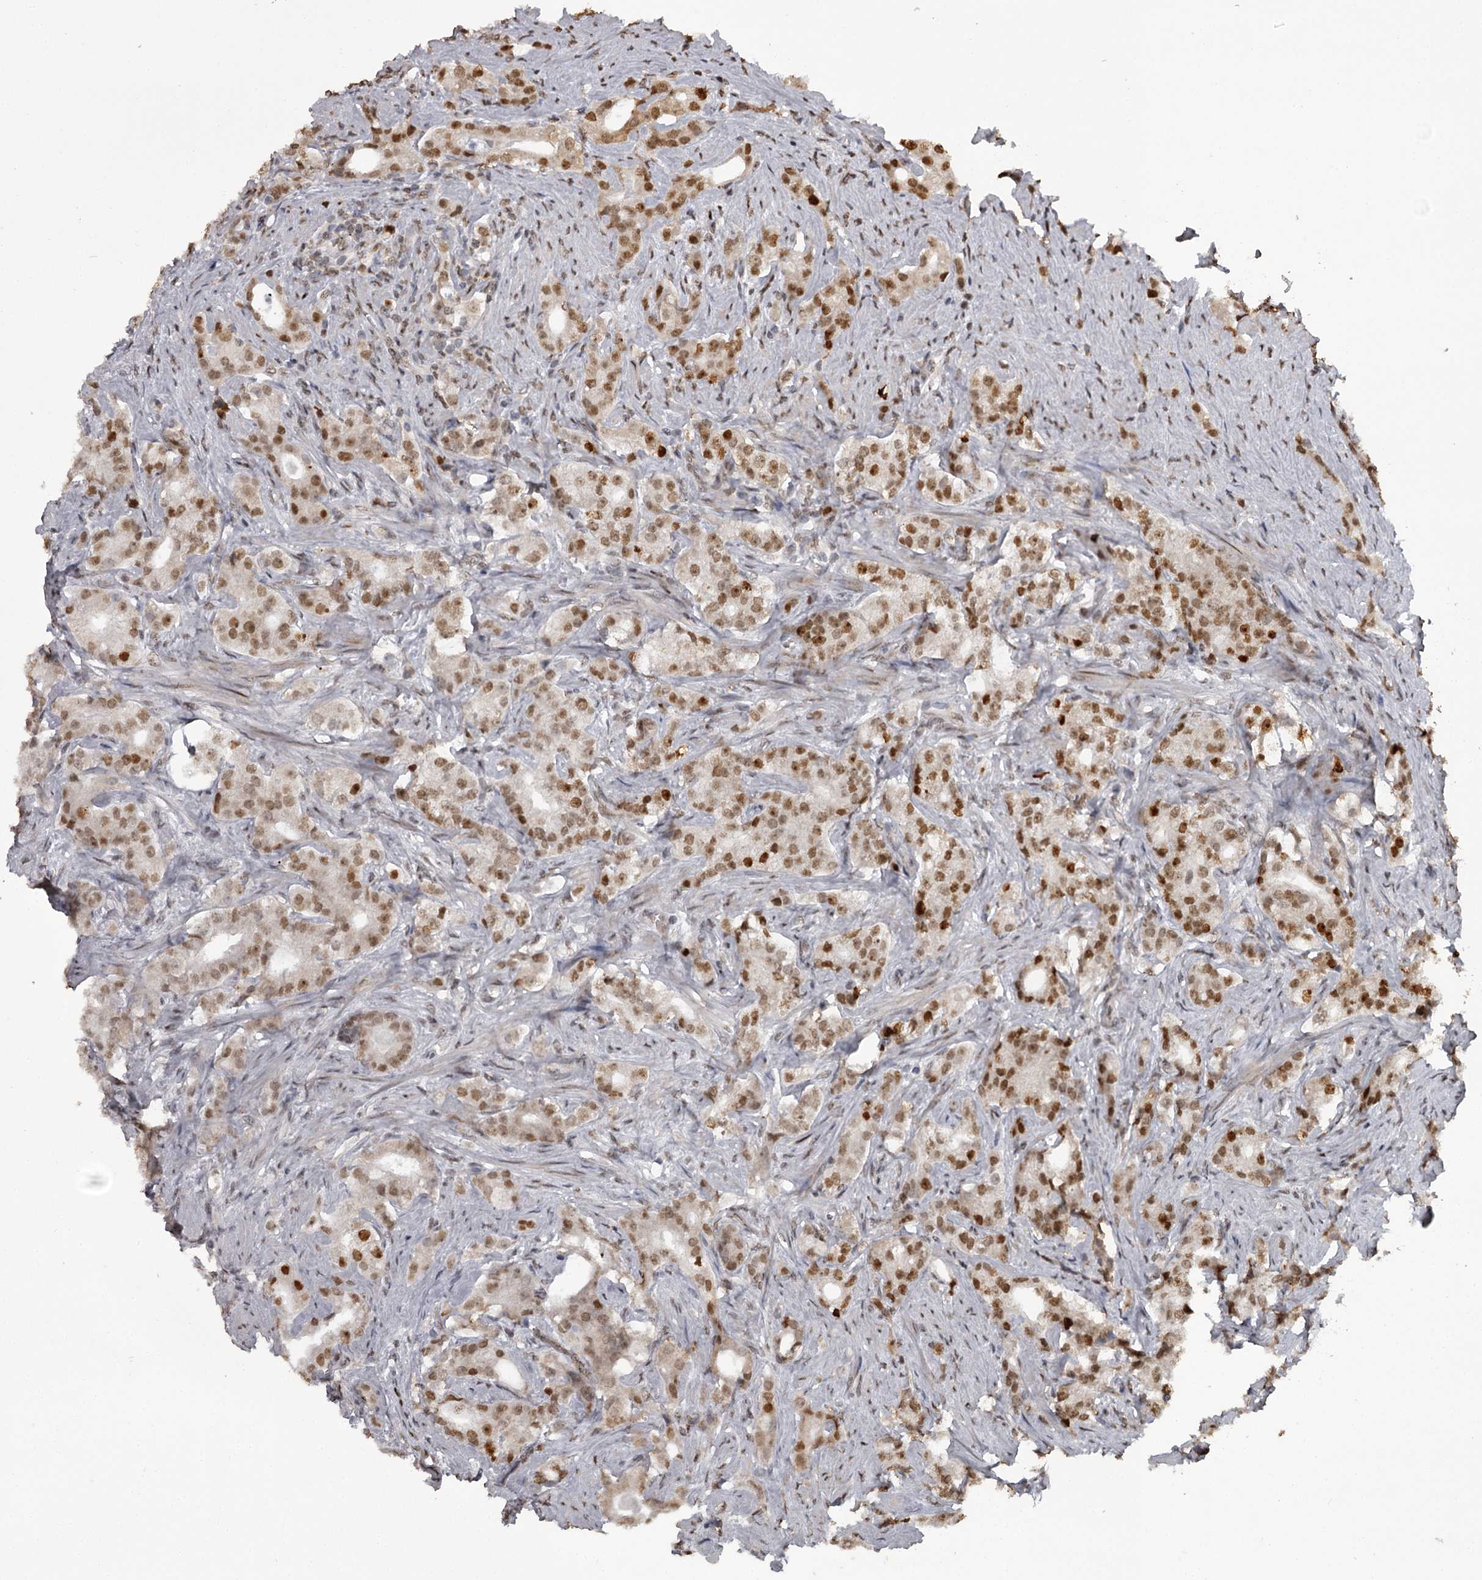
{"staining": {"intensity": "moderate", "quantity": ">75%", "location": "nuclear"}, "tissue": "prostate cancer", "cell_type": "Tumor cells", "image_type": "cancer", "snomed": [{"axis": "morphology", "description": "Adenocarcinoma, Low grade"}, {"axis": "topography", "description": "Prostate"}], "caption": "IHC (DAB) staining of human prostate adenocarcinoma (low-grade) displays moderate nuclear protein positivity in approximately >75% of tumor cells.", "gene": "THYN1", "patient": {"sex": "male", "age": 71}}